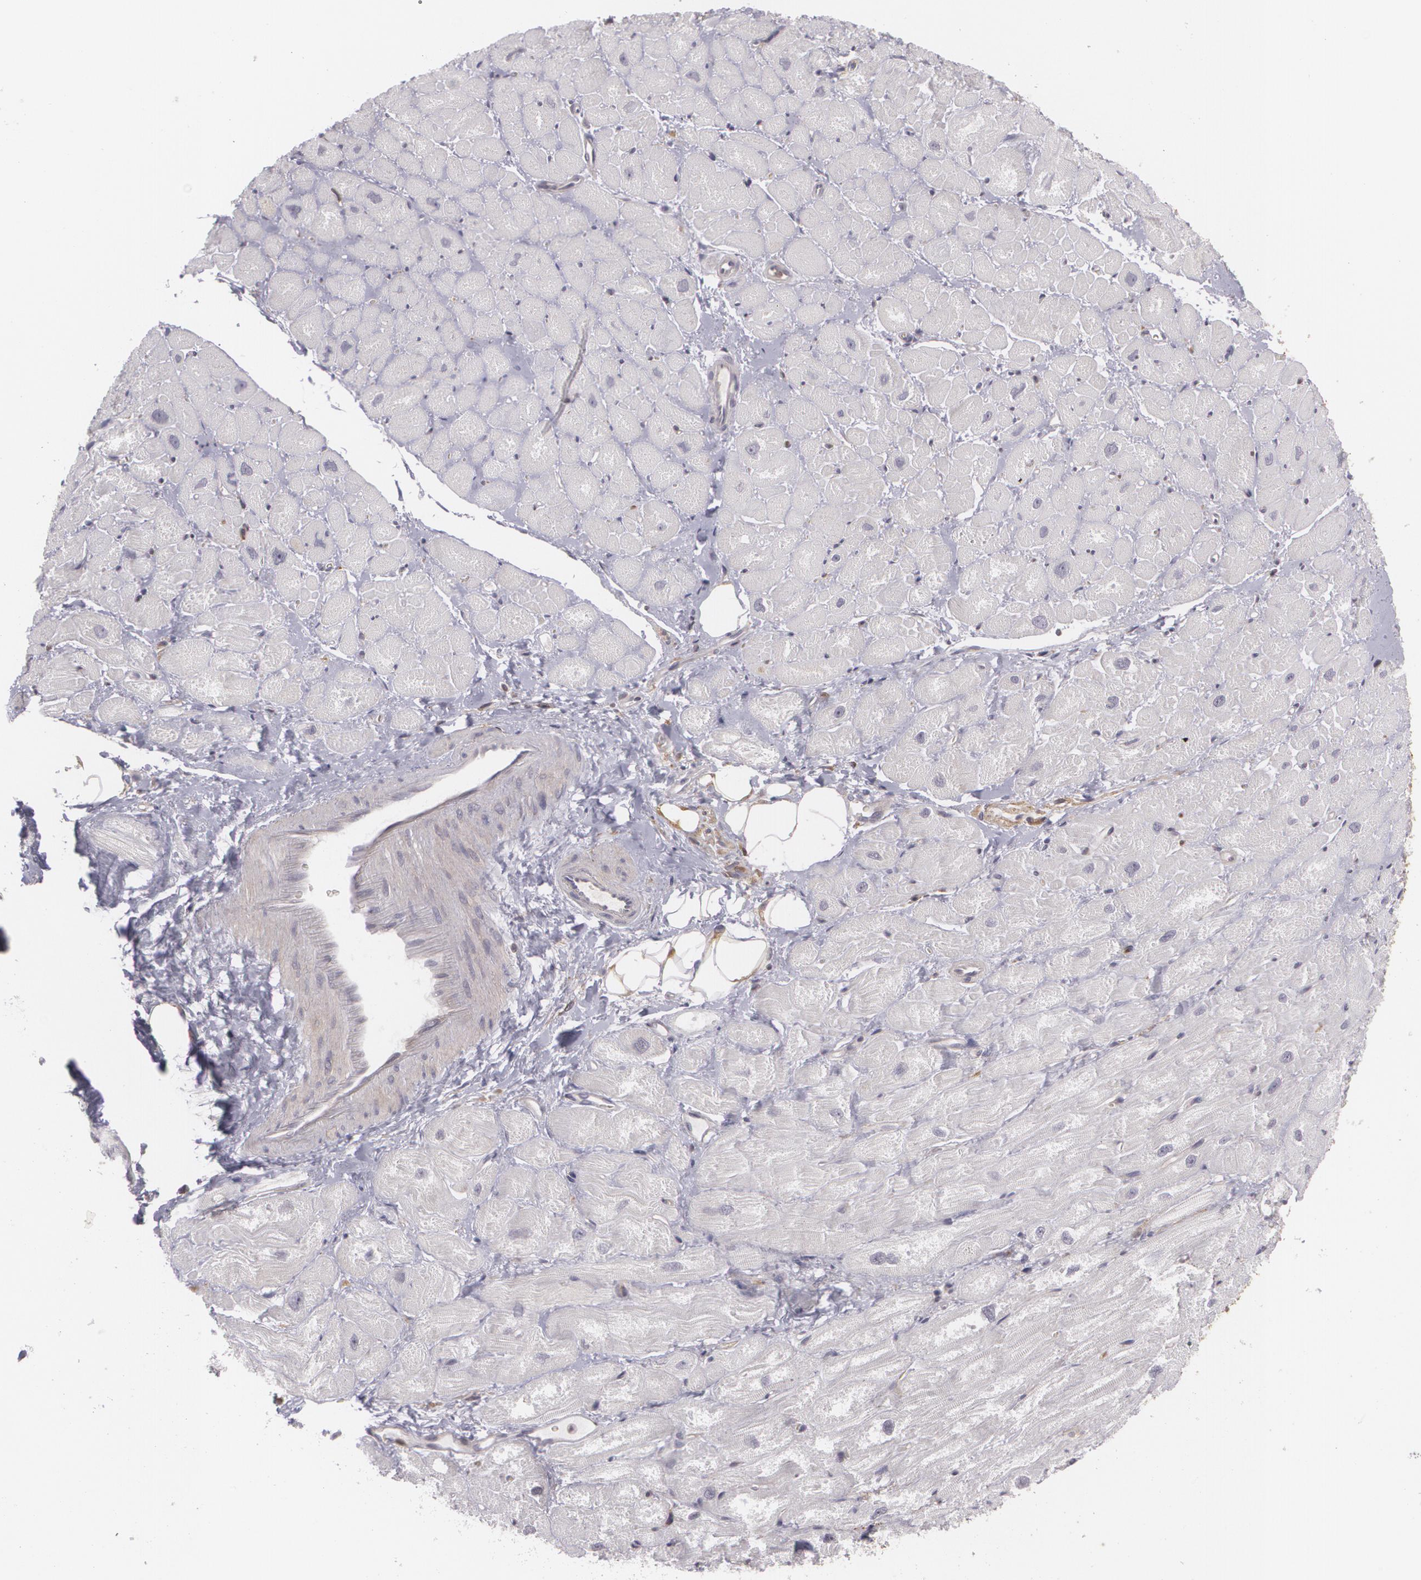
{"staining": {"intensity": "negative", "quantity": "none", "location": "none"}, "tissue": "heart muscle", "cell_type": "Cardiomyocytes", "image_type": "normal", "snomed": [{"axis": "morphology", "description": "Normal tissue, NOS"}, {"axis": "topography", "description": "Heart"}], "caption": "Immunohistochemistry (IHC) of normal heart muscle shows no positivity in cardiomyocytes.", "gene": "BIN1", "patient": {"sex": "male", "age": 49}}